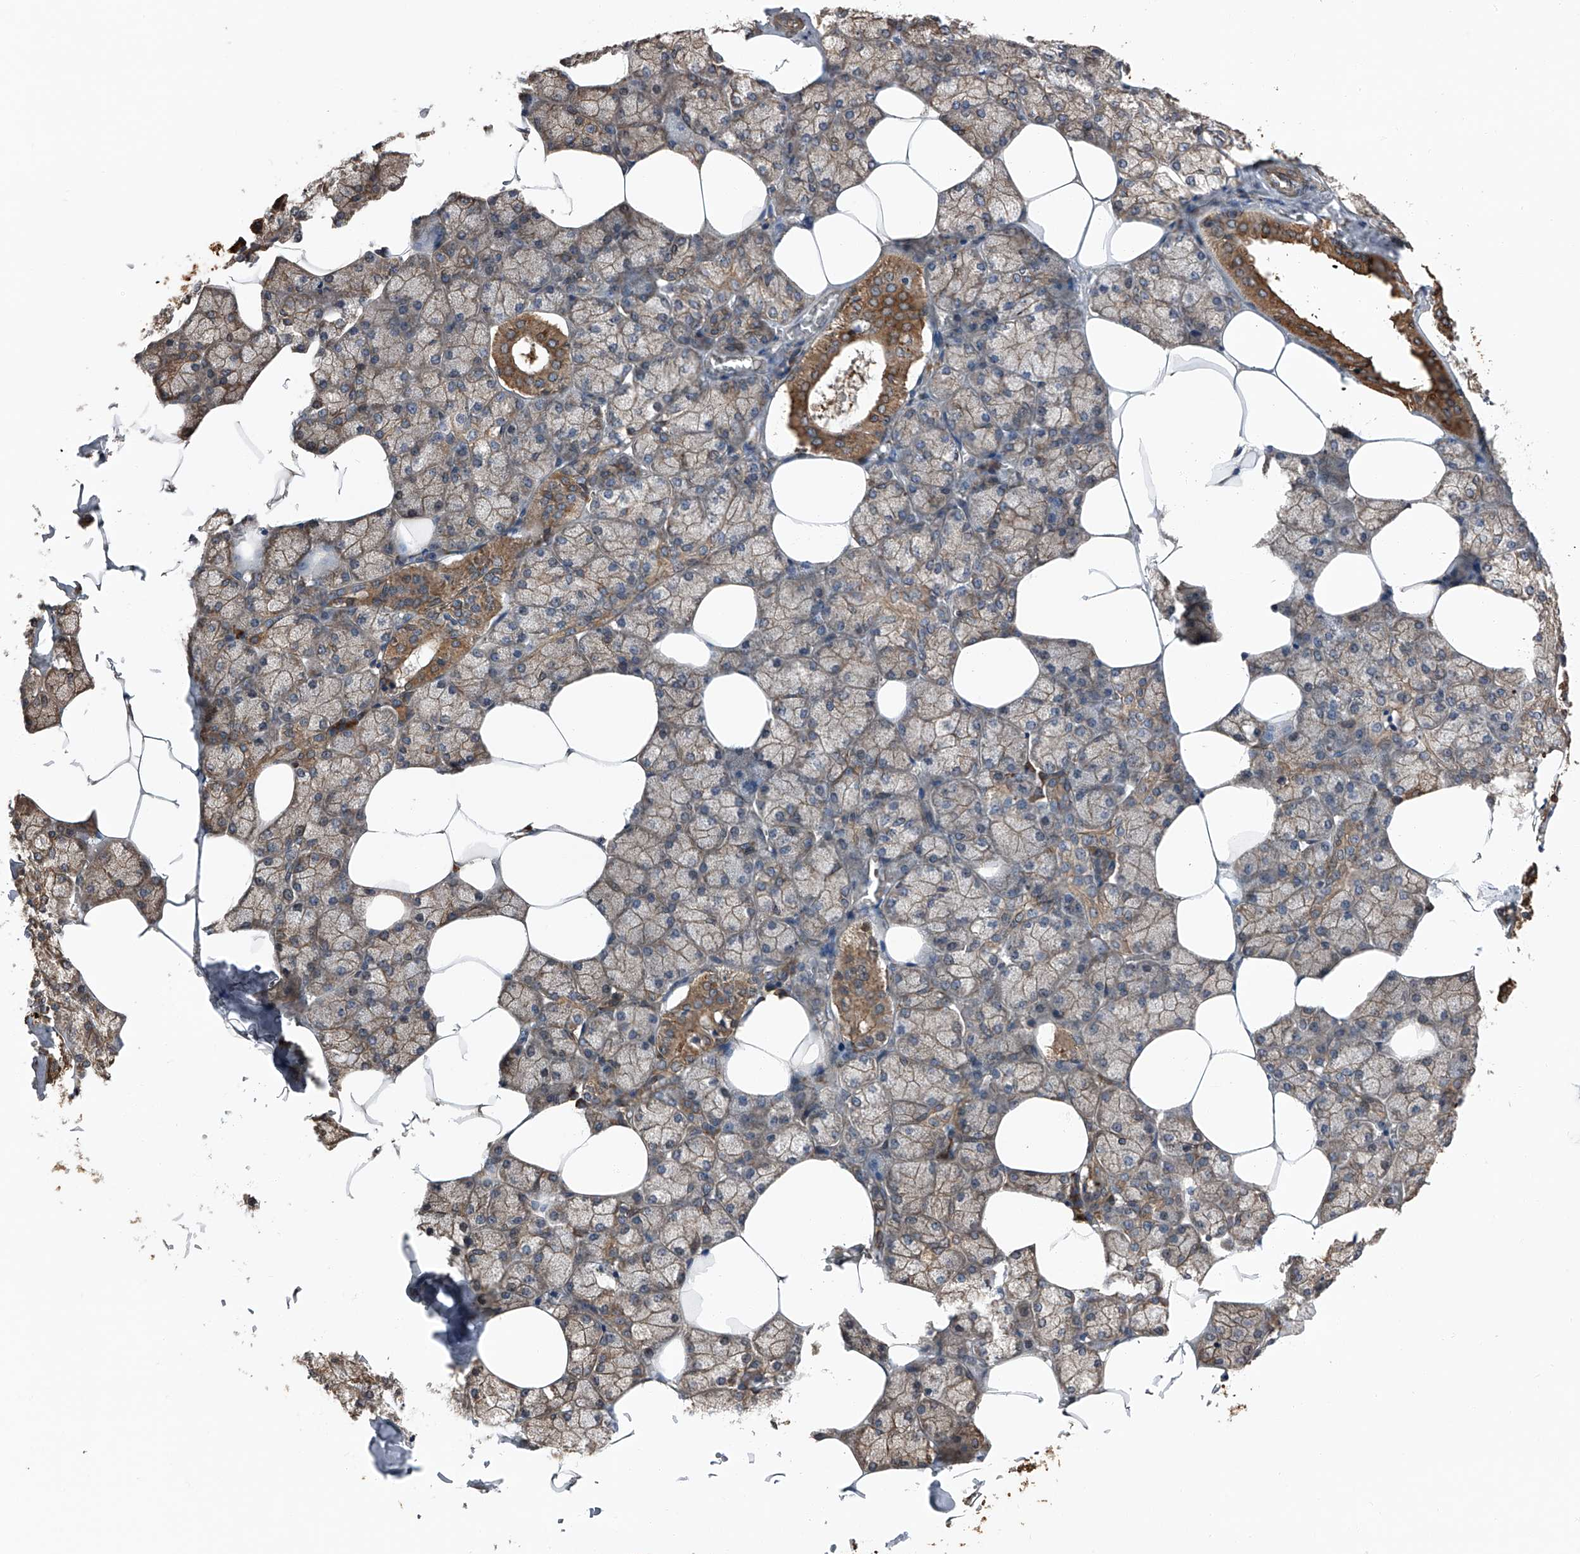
{"staining": {"intensity": "strong", "quantity": "25%-75%", "location": "cytoplasmic/membranous"}, "tissue": "salivary gland", "cell_type": "Glandular cells", "image_type": "normal", "snomed": [{"axis": "morphology", "description": "Normal tissue, NOS"}, {"axis": "topography", "description": "Salivary gland"}], "caption": "About 25%-75% of glandular cells in normal salivary gland display strong cytoplasmic/membranous protein expression as visualized by brown immunohistochemical staining.", "gene": "KCNJ2", "patient": {"sex": "male", "age": 62}}